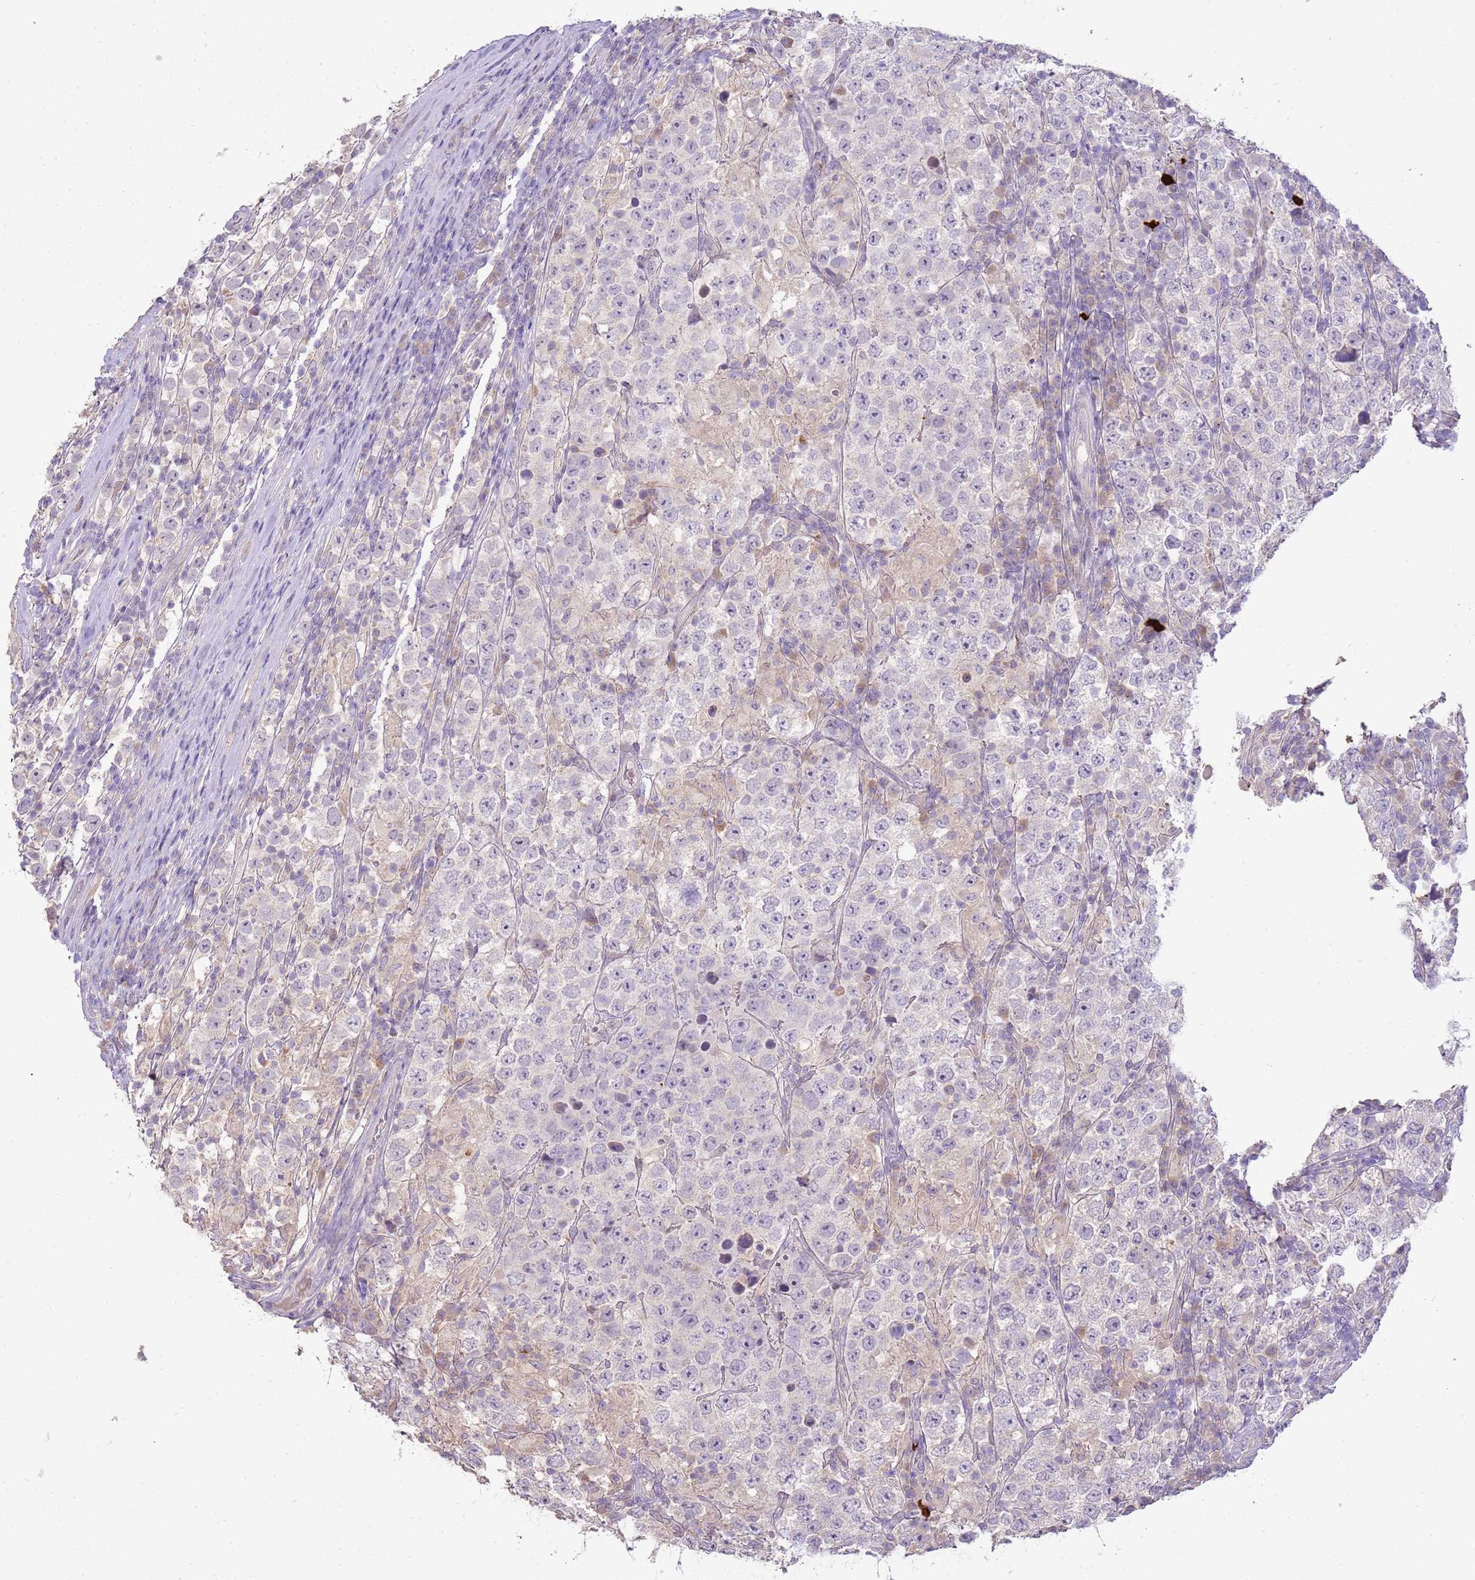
{"staining": {"intensity": "negative", "quantity": "none", "location": "none"}, "tissue": "testis cancer", "cell_type": "Tumor cells", "image_type": "cancer", "snomed": [{"axis": "morphology", "description": "Normal tissue, NOS"}, {"axis": "morphology", "description": "Urothelial carcinoma, High grade"}, {"axis": "morphology", "description": "Seminoma, NOS"}, {"axis": "morphology", "description": "Carcinoma, Embryonal, NOS"}, {"axis": "topography", "description": "Urinary bladder"}, {"axis": "topography", "description": "Testis"}], "caption": "Tumor cells show no significant positivity in testis seminoma.", "gene": "IL2RG", "patient": {"sex": "male", "age": 41}}